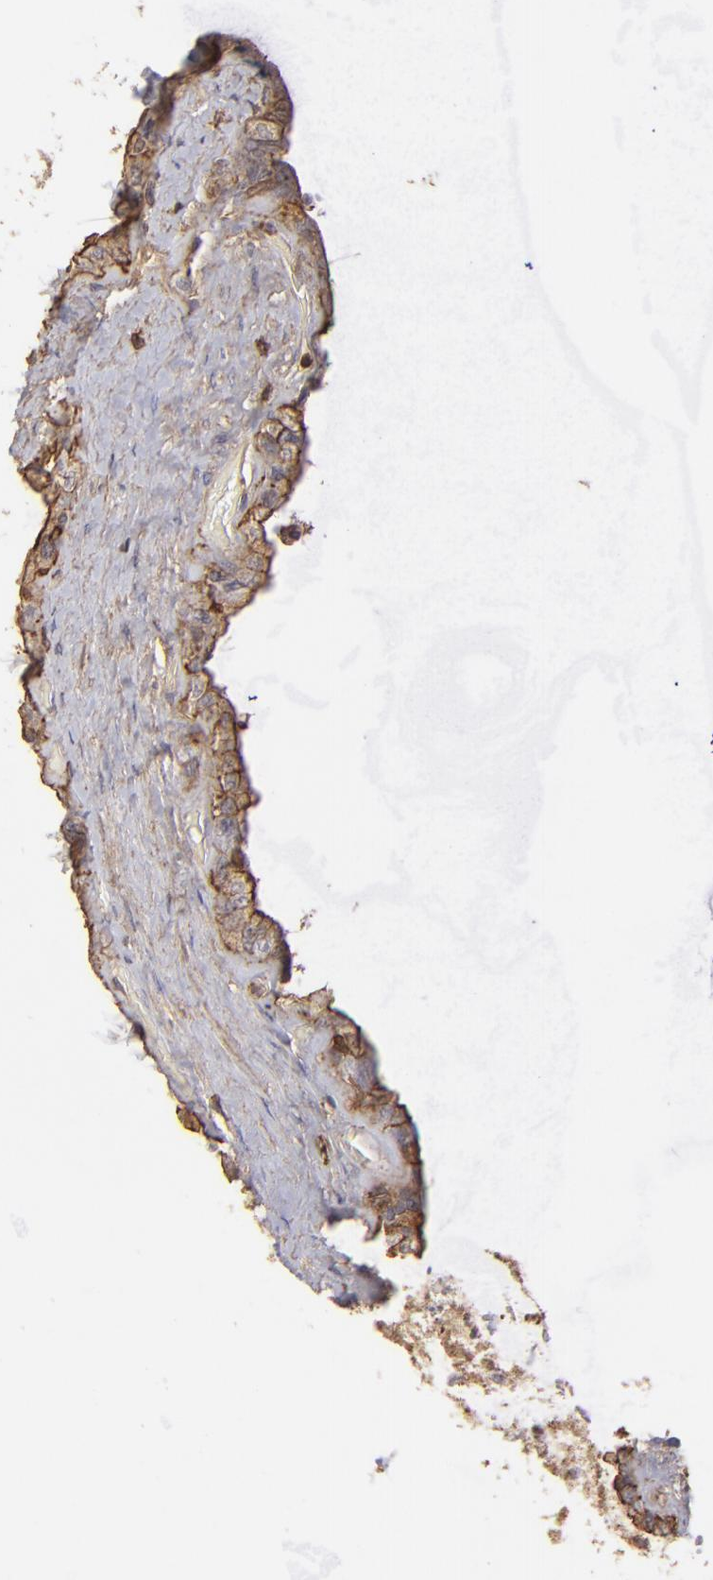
{"staining": {"intensity": "weak", "quantity": ">75%", "location": "cytoplasmic/membranous"}, "tissue": "seminal vesicle", "cell_type": "Glandular cells", "image_type": "normal", "snomed": [{"axis": "morphology", "description": "Normal tissue, NOS"}, {"axis": "morphology", "description": "Inflammation, NOS"}, {"axis": "topography", "description": "Urinary bladder"}, {"axis": "topography", "description": "Prostate"}, {"axis": "topography", "description": "Seminal veicle"}], "caption": "This is an image of immunohistochemistry (IHC) staining of unremarkable seminal vesicle, which shows weak staining in the cytoplasmic/membranous of glandular cells.", "gene": "ACTB", "patient": {"sex": "male", "age": 82}}